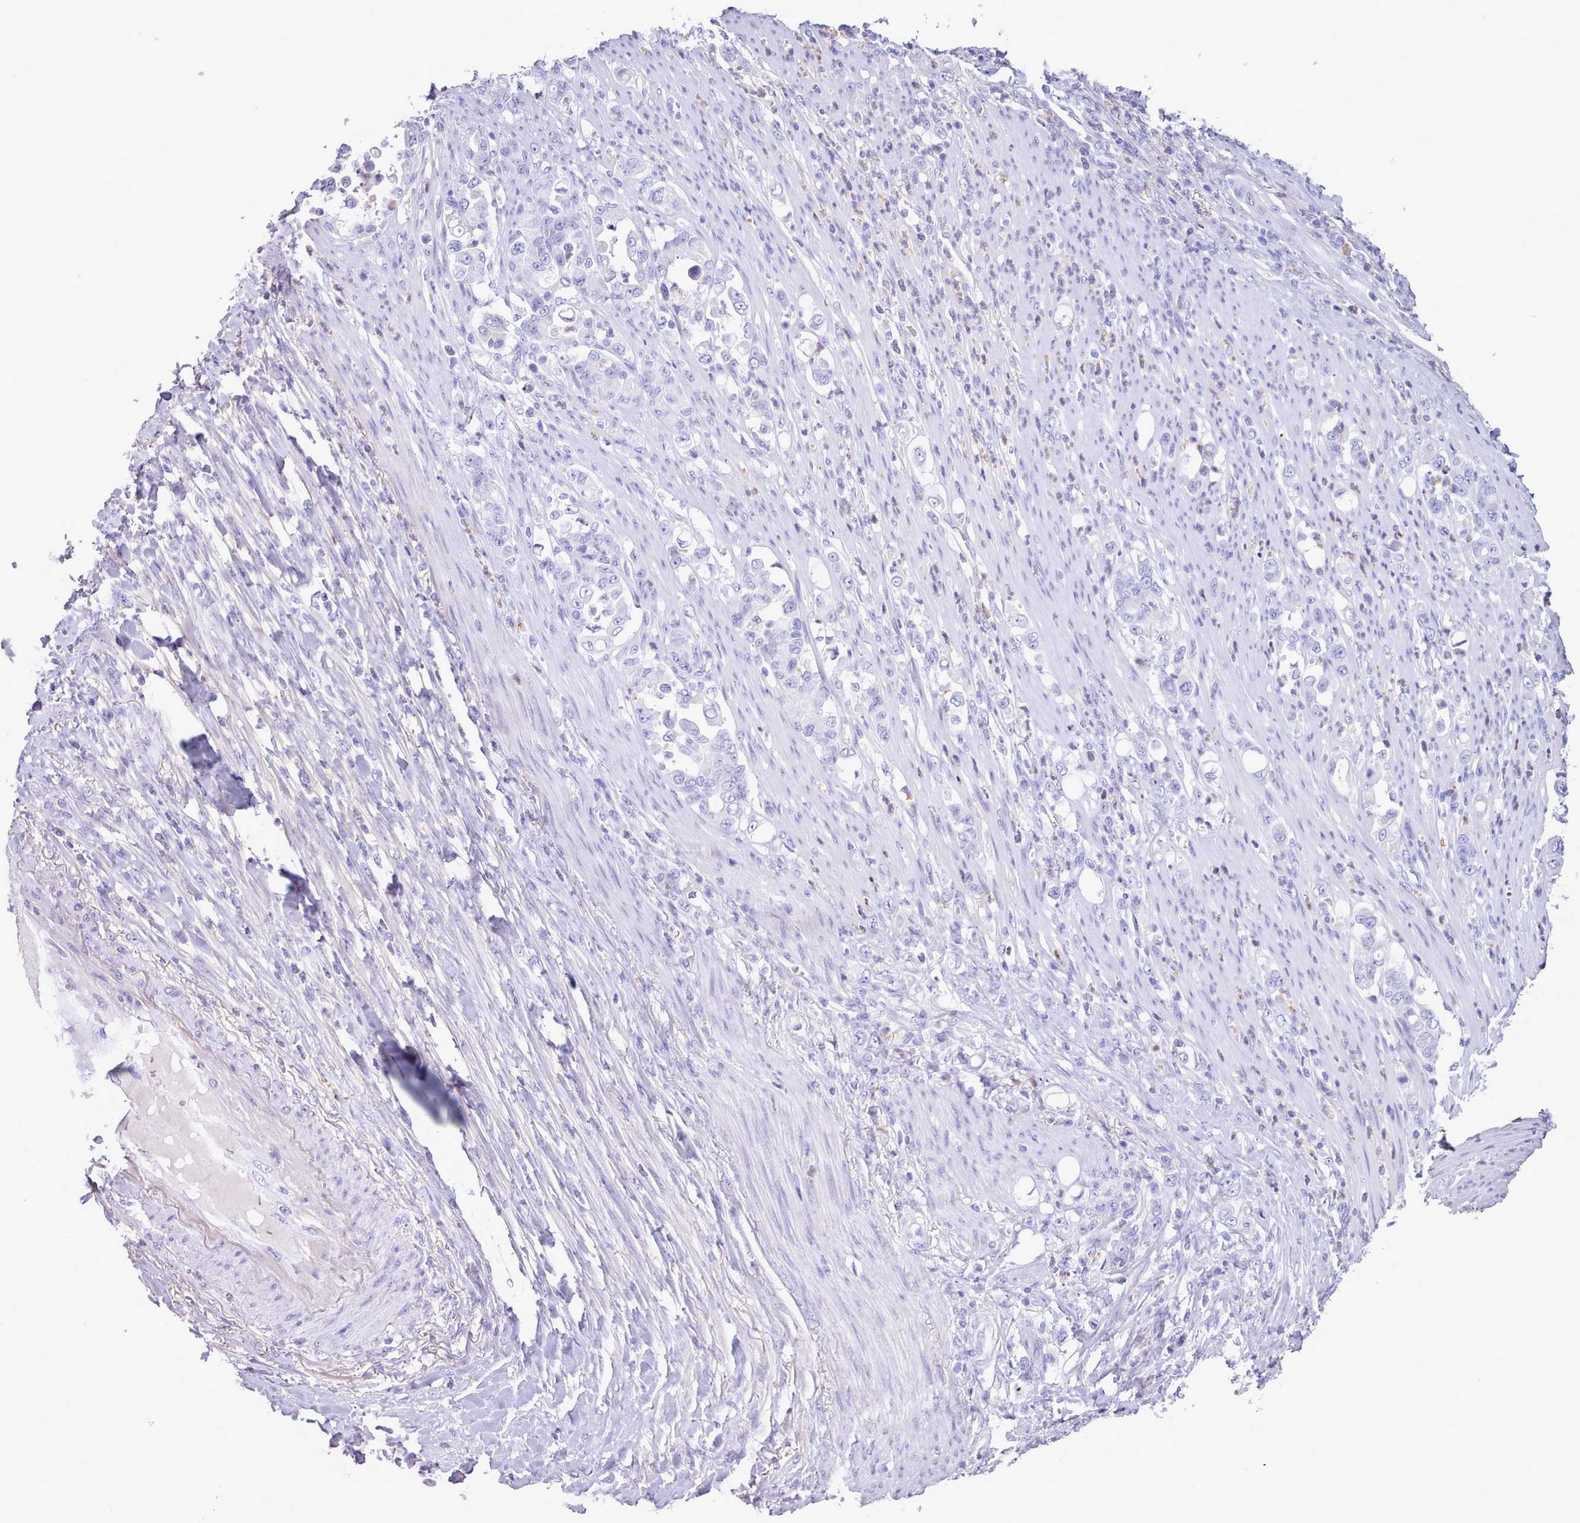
{"staining": {"intensity": "negative", "quantity": "none", "location": "none"}, "tissue": "stomach cancer", "cell_type": "Tumor cells", "image_type": "cancer", "snomed": [{"axis": "morphology", "description": "Normal tissue, NOS"}, {"axis": "morphology", "description": "Adenocarcinoma, NOS"}, {"axis": "topography", "description": "Stomach"}], "caption": "DAB immunohistochemical staining of human stomach adenocarcinoma shows no significant expression in tumor cells.", "gene": "CYP2A13", "patient": {"sex": "female", "age": 79}}